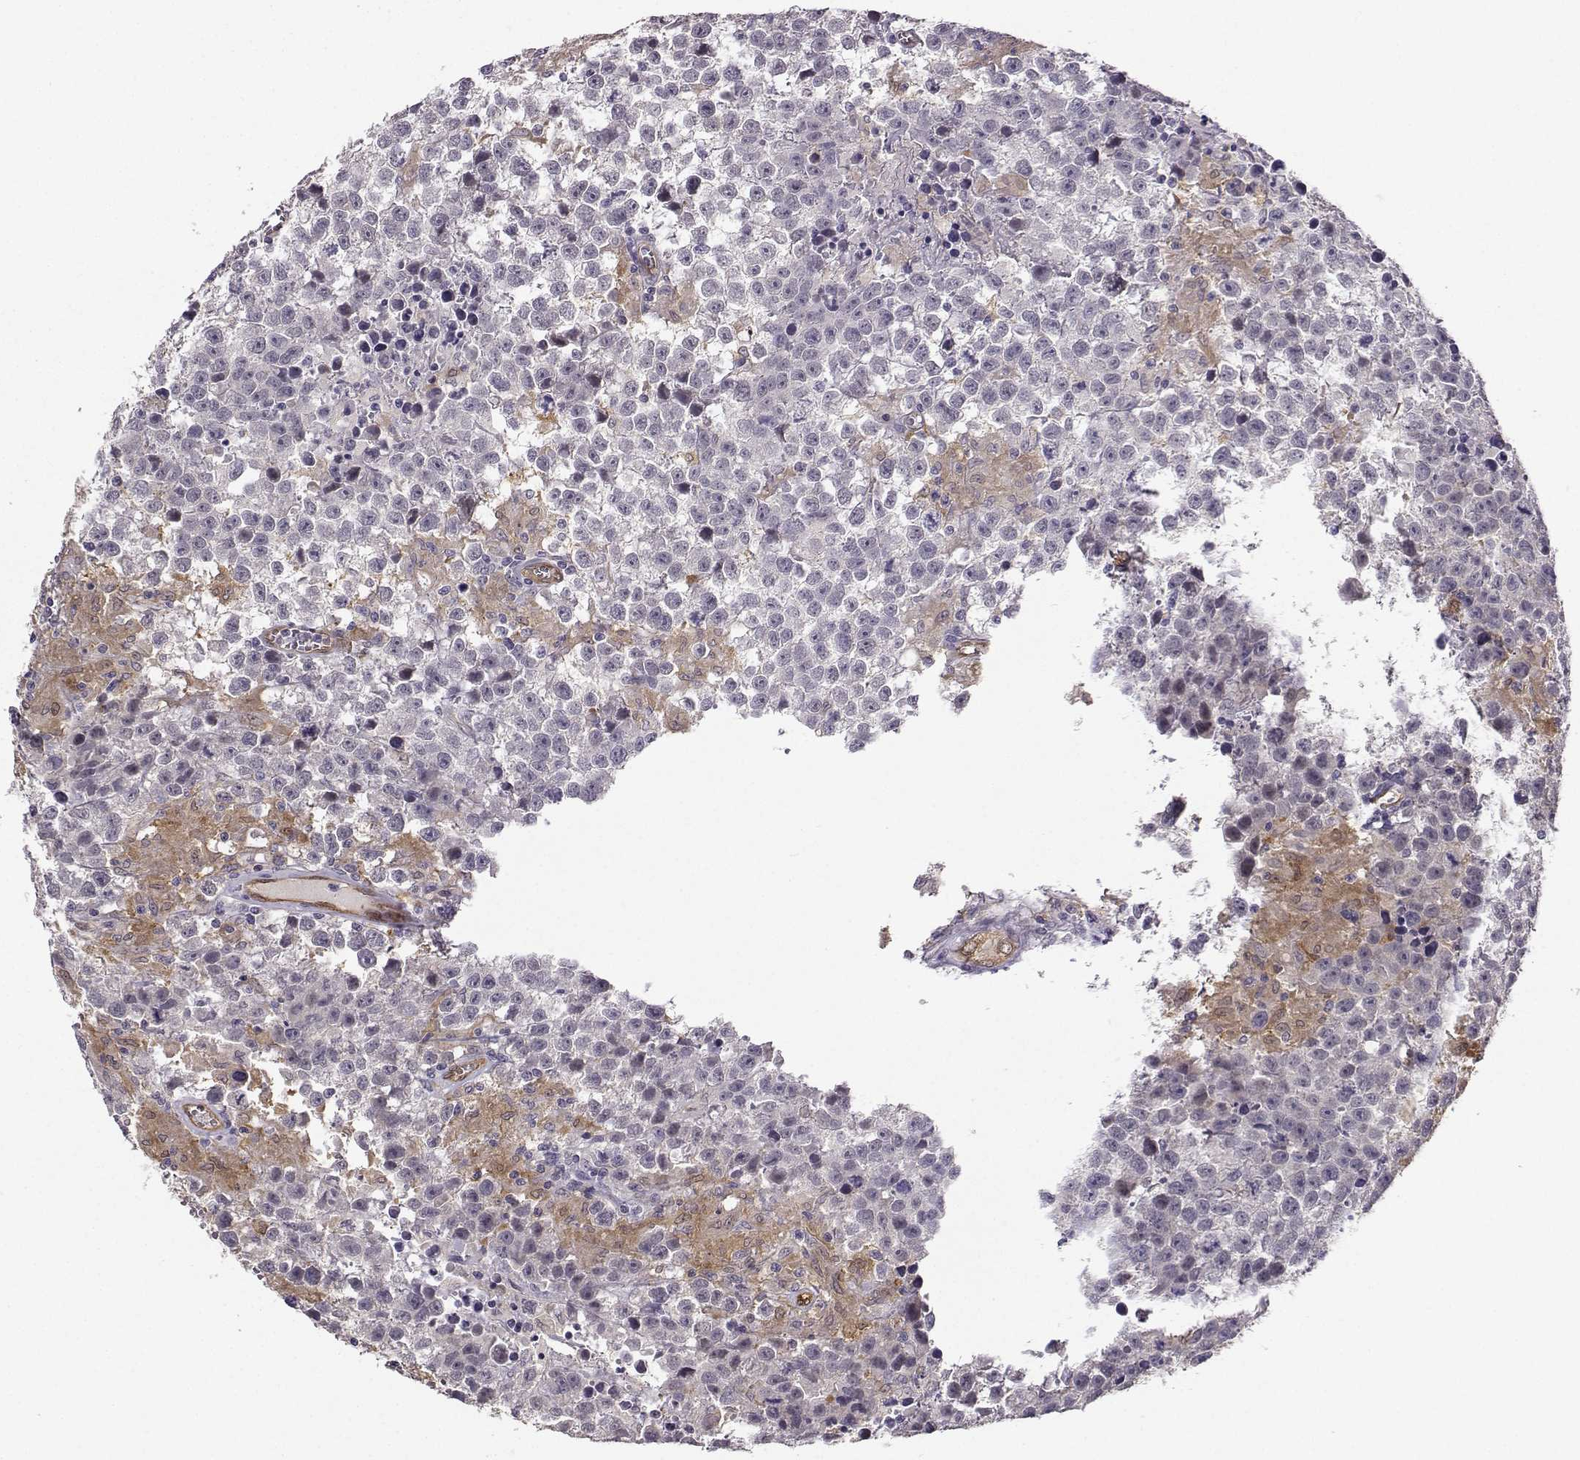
{"staining": {"intensity": "negative", "quantity": "none", "location": "none"}, "tissue": "testis cancer", "cell_type": "Tumor cells", "image_type": "cancer", "snomed": [{"axis": "morphology", "description": "Seminoma, NOS"}, {"axis": "topography", "description": "Testis"}], "caption": "A photomicrograph of testis cancer (seminoma) stained for a protein reveals no brown staining in tumor cells.", "gene": "NQO1", "patient": {"sex": "male", "age": 43}}